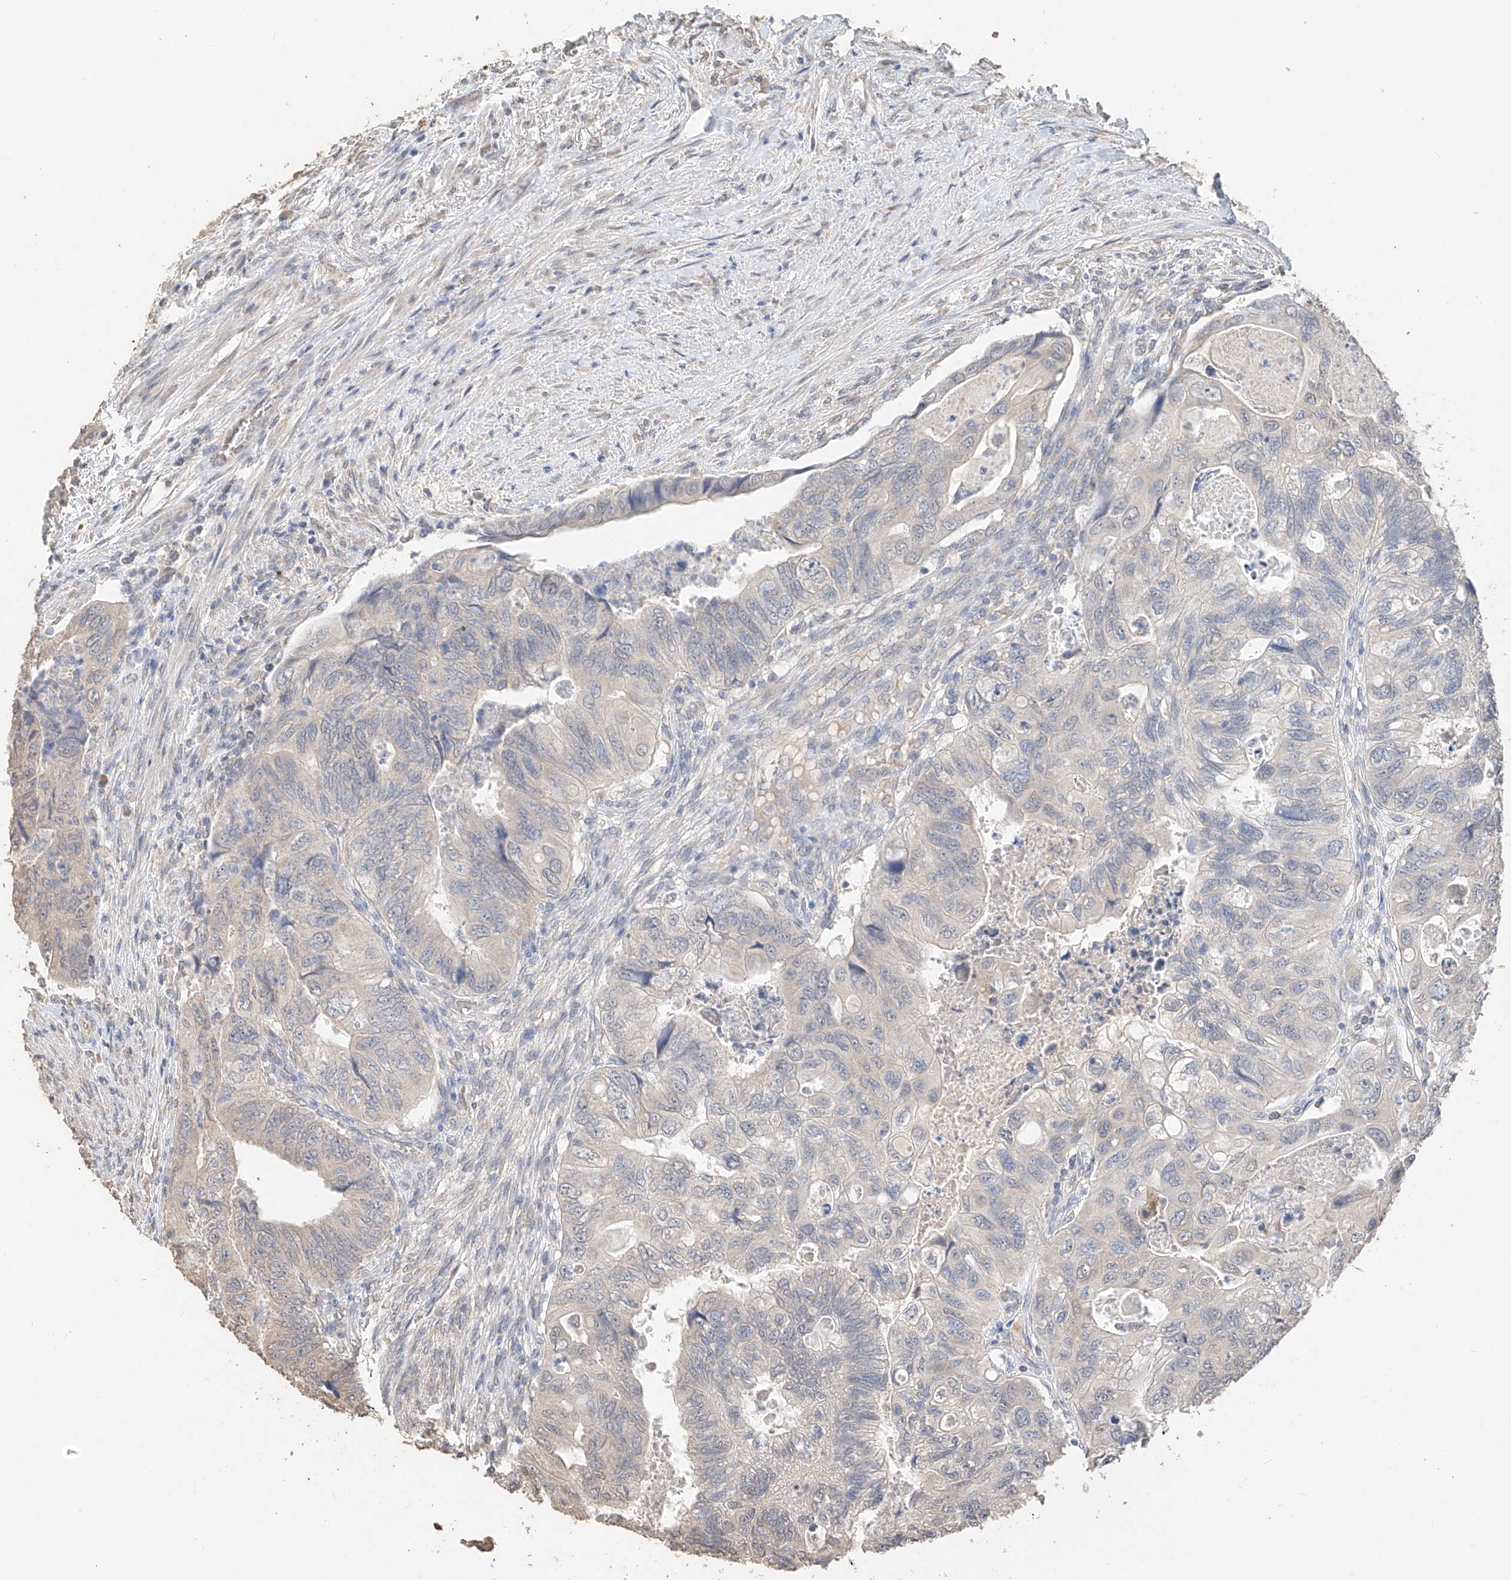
{"staining": {"intensity": "negative", "quantity": "none", "location": "none"}, "tissue": "colorectal cancer", "cell_type": "Tumor cells", "image_type": "cancer", "snomed": [{"axis": "morphology", "description": "Adenocarcinoma, NOS"}, {"axis": "topography", "description": "Rectum"}], "caption": "High magnification brightfield microscopy of colorectal adenocarcinoma stained with DAB (brown) and counterstained with hematoxylin (blue): tumor cells show no significant positivity.", "gene": "IL22RA2", "patient": {"sex": "male", "age": 63}}